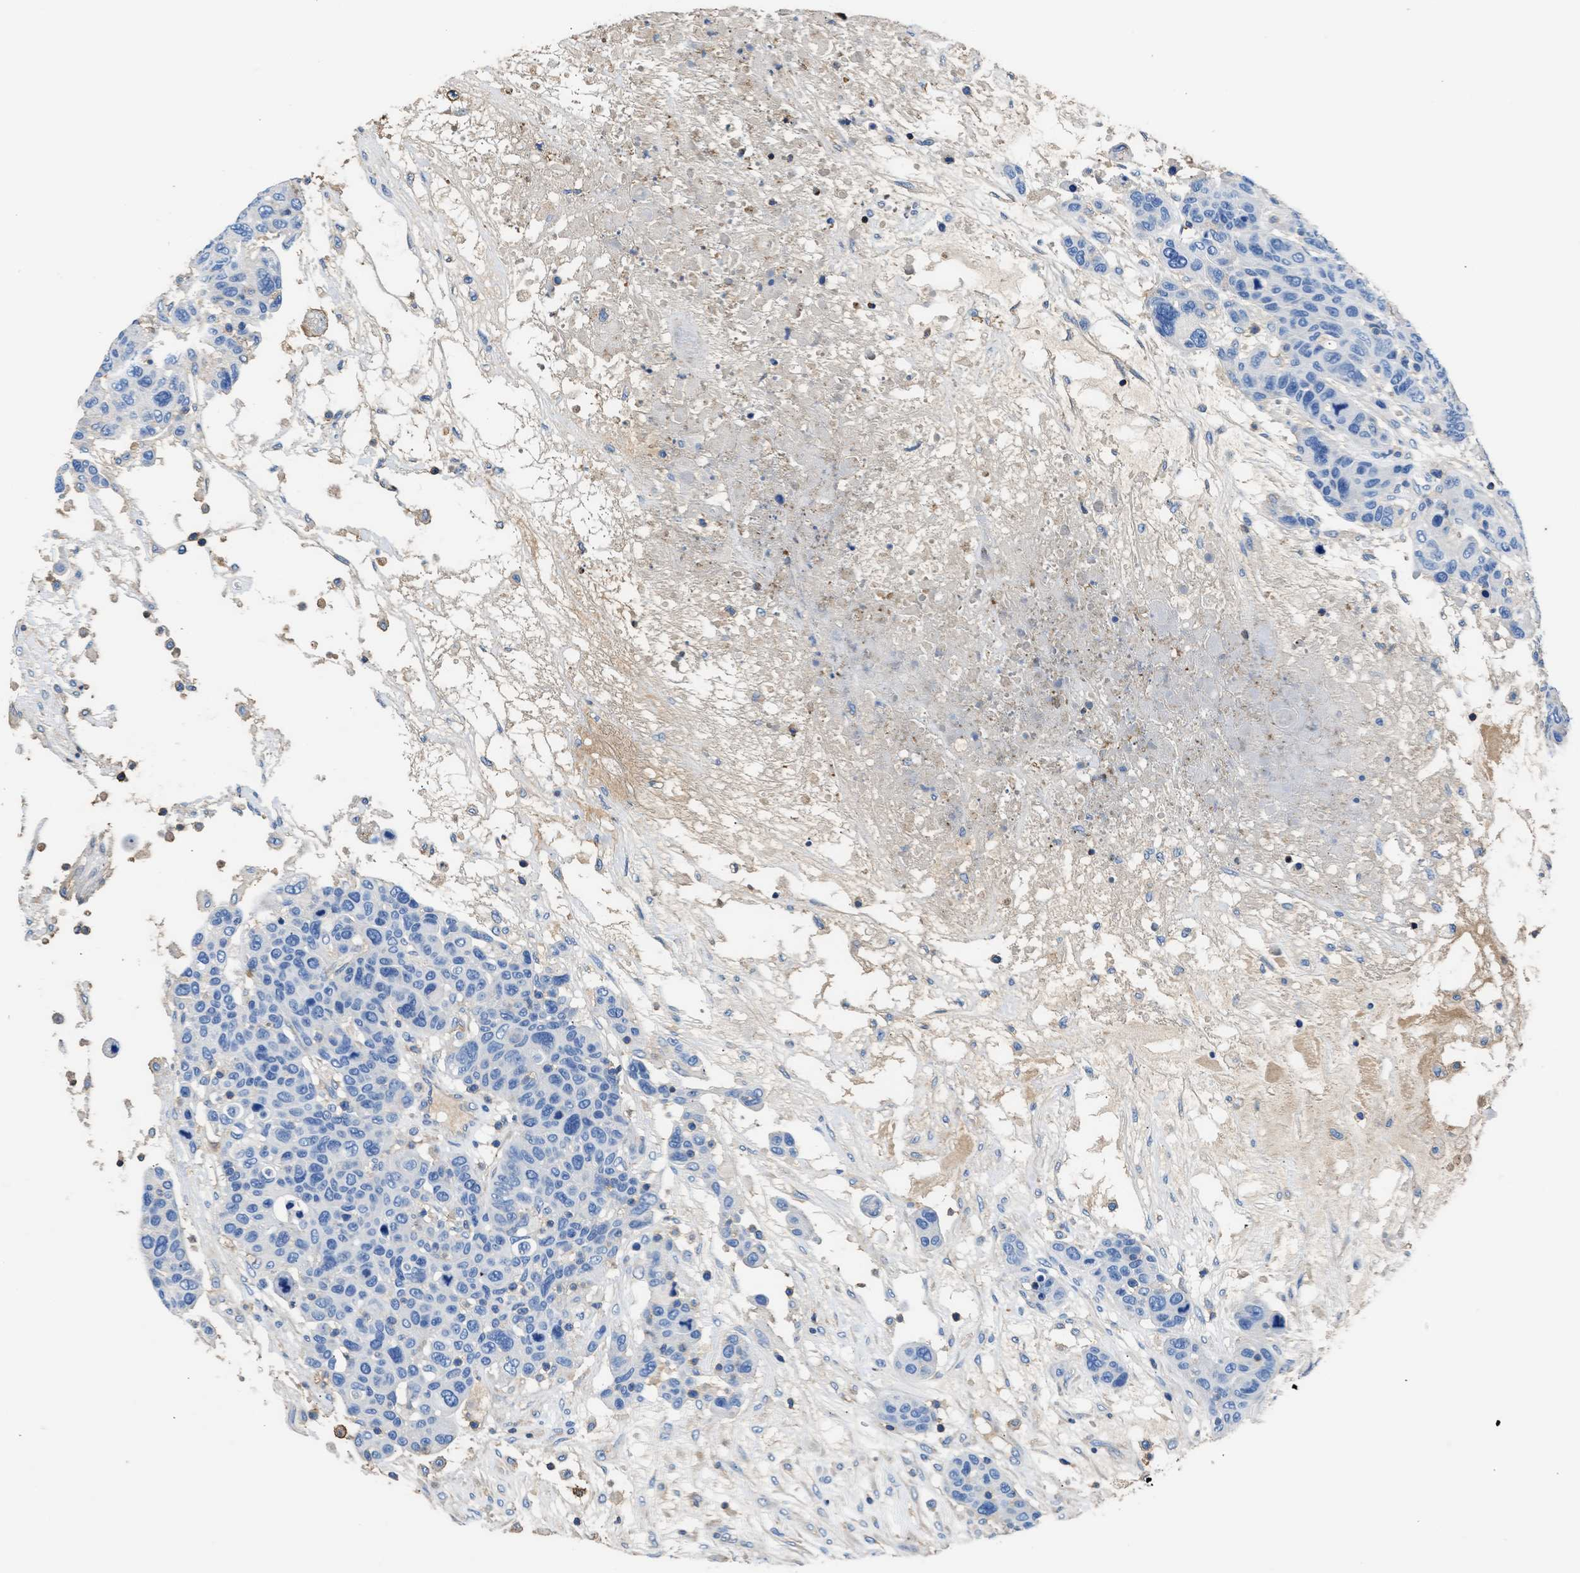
{"staining": {"intensity": "negative", "quantity": "none", "location": "none"}, "tissue": "breast cancer", "cell_type": "Tumor cells", "image_type": "cancer", "snomed": [{"axis": "morphology", "description": "Duct carcinoma"}, {"axis": "topography", "description": "Breast"}], "caption": "DAB immunohistochemical staining of breast intraductal carcinoma demonstrates no significant expression in tumor cells. (DAB (3,3'-diaminobenzidine) immunohistochemistry visualized using brightfield microscopy, high magnification).", "gene": "KCNQ4", "patient": {"sex": "female", "age": 37}}